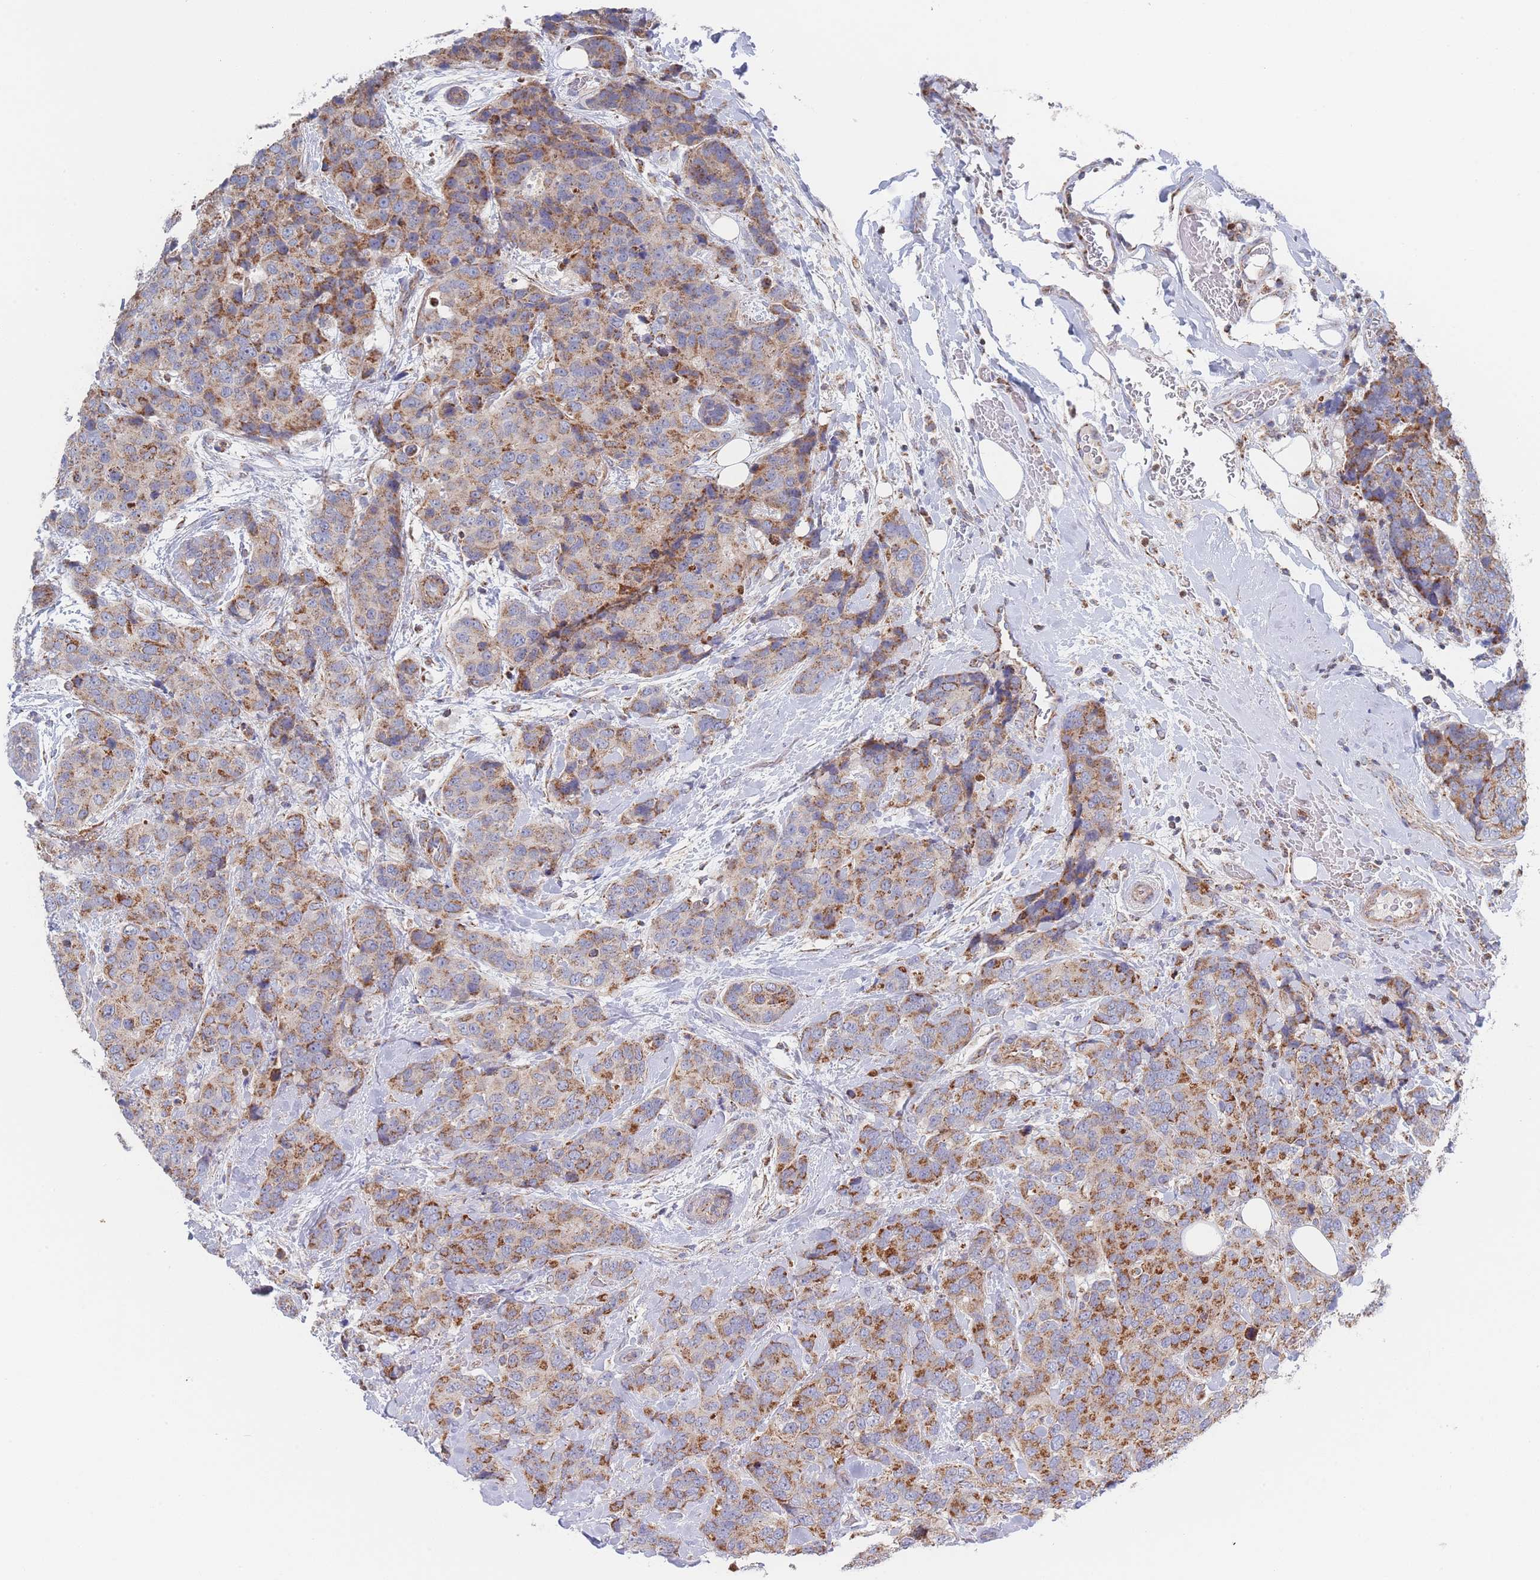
{"staining": {"intensity": "moderate", "quantity": ">75%", "location": "cytoplasmic/membranous"}, "tissue": "breast cancer", "cell_type": "Tumor cells", "image_type": "cancer", "snomed": [{"axis": "morphology", "description": "Lobular carcinoma"}, {"axis": "topography", "description": "Breast"}], "caption": "IHC (DAB (3,3'-diaminobenzidine)) staining of breast cancer displays moderate cytoplasmic/membranous protein positivity in about >75% of tumor cells. (DAB IHC, brown staining for protein, blue staining for nuclei).", "gene": "IKZF4", "patient": {"sex": "female", "age": 59}}